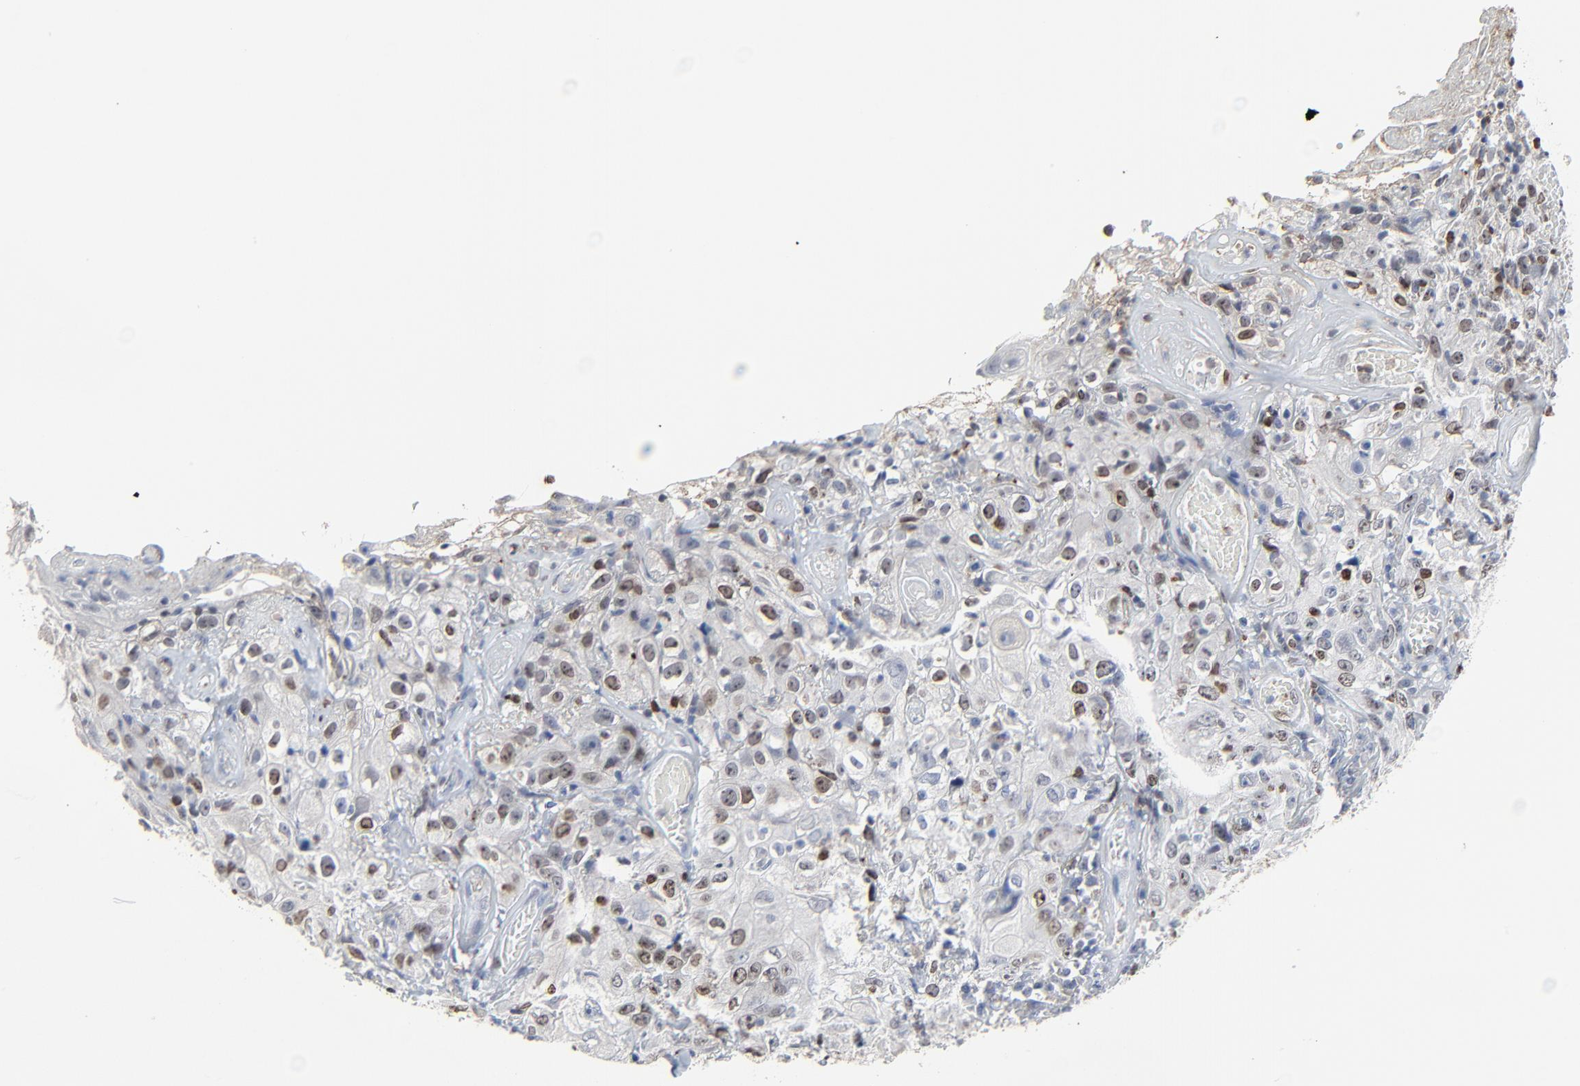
{"staining": {"intensity": "moderate", "quantity": "<25%", "location": "nuclear"}, "tissue": "skin cancer", "cell_type": "Tumor cells", "image_type": "cancer", "snomed": [{"axis": "morphology", "description": "Squamous cell carcinoma, NOS"}, {"axis": "topography", "description": "Skin"}], "caption": "Skin cancer (squamous cell carcinoma) tissue demonstrates moderate nuclear positivity in approximately <25% of tumor cells, visualized by immunohistochemistry. The staining was performed using DAB to visualize the protein expression in brown, while the nuclei were stained in blue with hematoxylin (Magnification: 20x).", "gene": "BIRC3", "patient": {"sex": "male", "age": 65}}